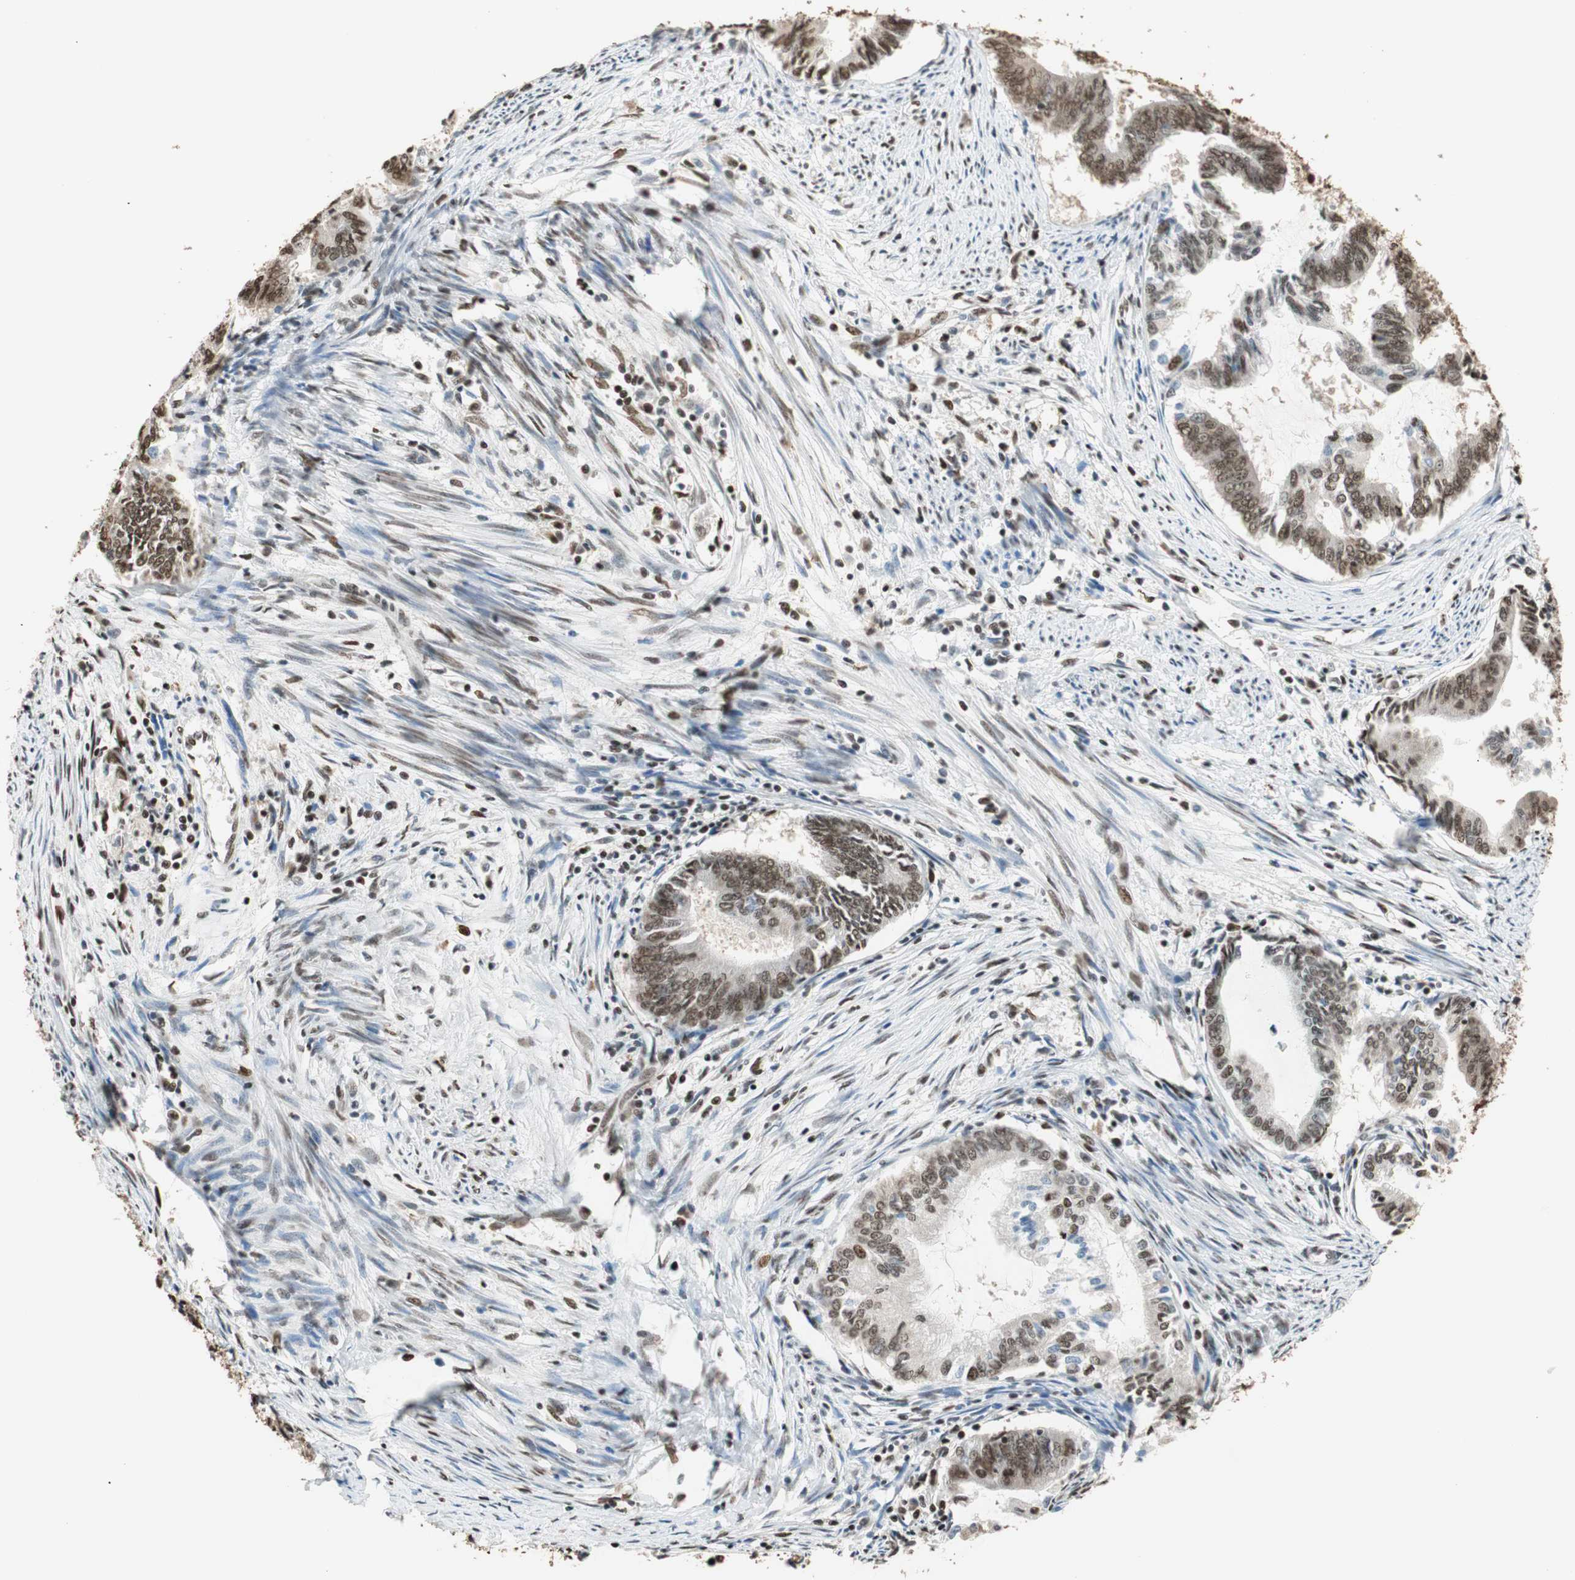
{"staining": {"intensity": "moderate", "quantity": "25%-75%", "location": "nuclear"}, "tissue": "endometrial cancer", "cell_type": "Tumor cells", "image_type": "cancer", "snomed": [{"axis": "morphology", "description": "Adenocarcinoma, NOS"}, {"axis": "topography", "description": "Endometrium"}], "caption": "Immunohistochemistry (IHC) micrograph of neoplastic tissue: human endometrial adenocarcinoma stained using IHC reveals medium levels of moderate protein expression localized specifically in the nuclear of tumor cells, appearing as a nuclear brown color.", "gene": "FANCG", "patient": {"sex": "female", "age": 86}}